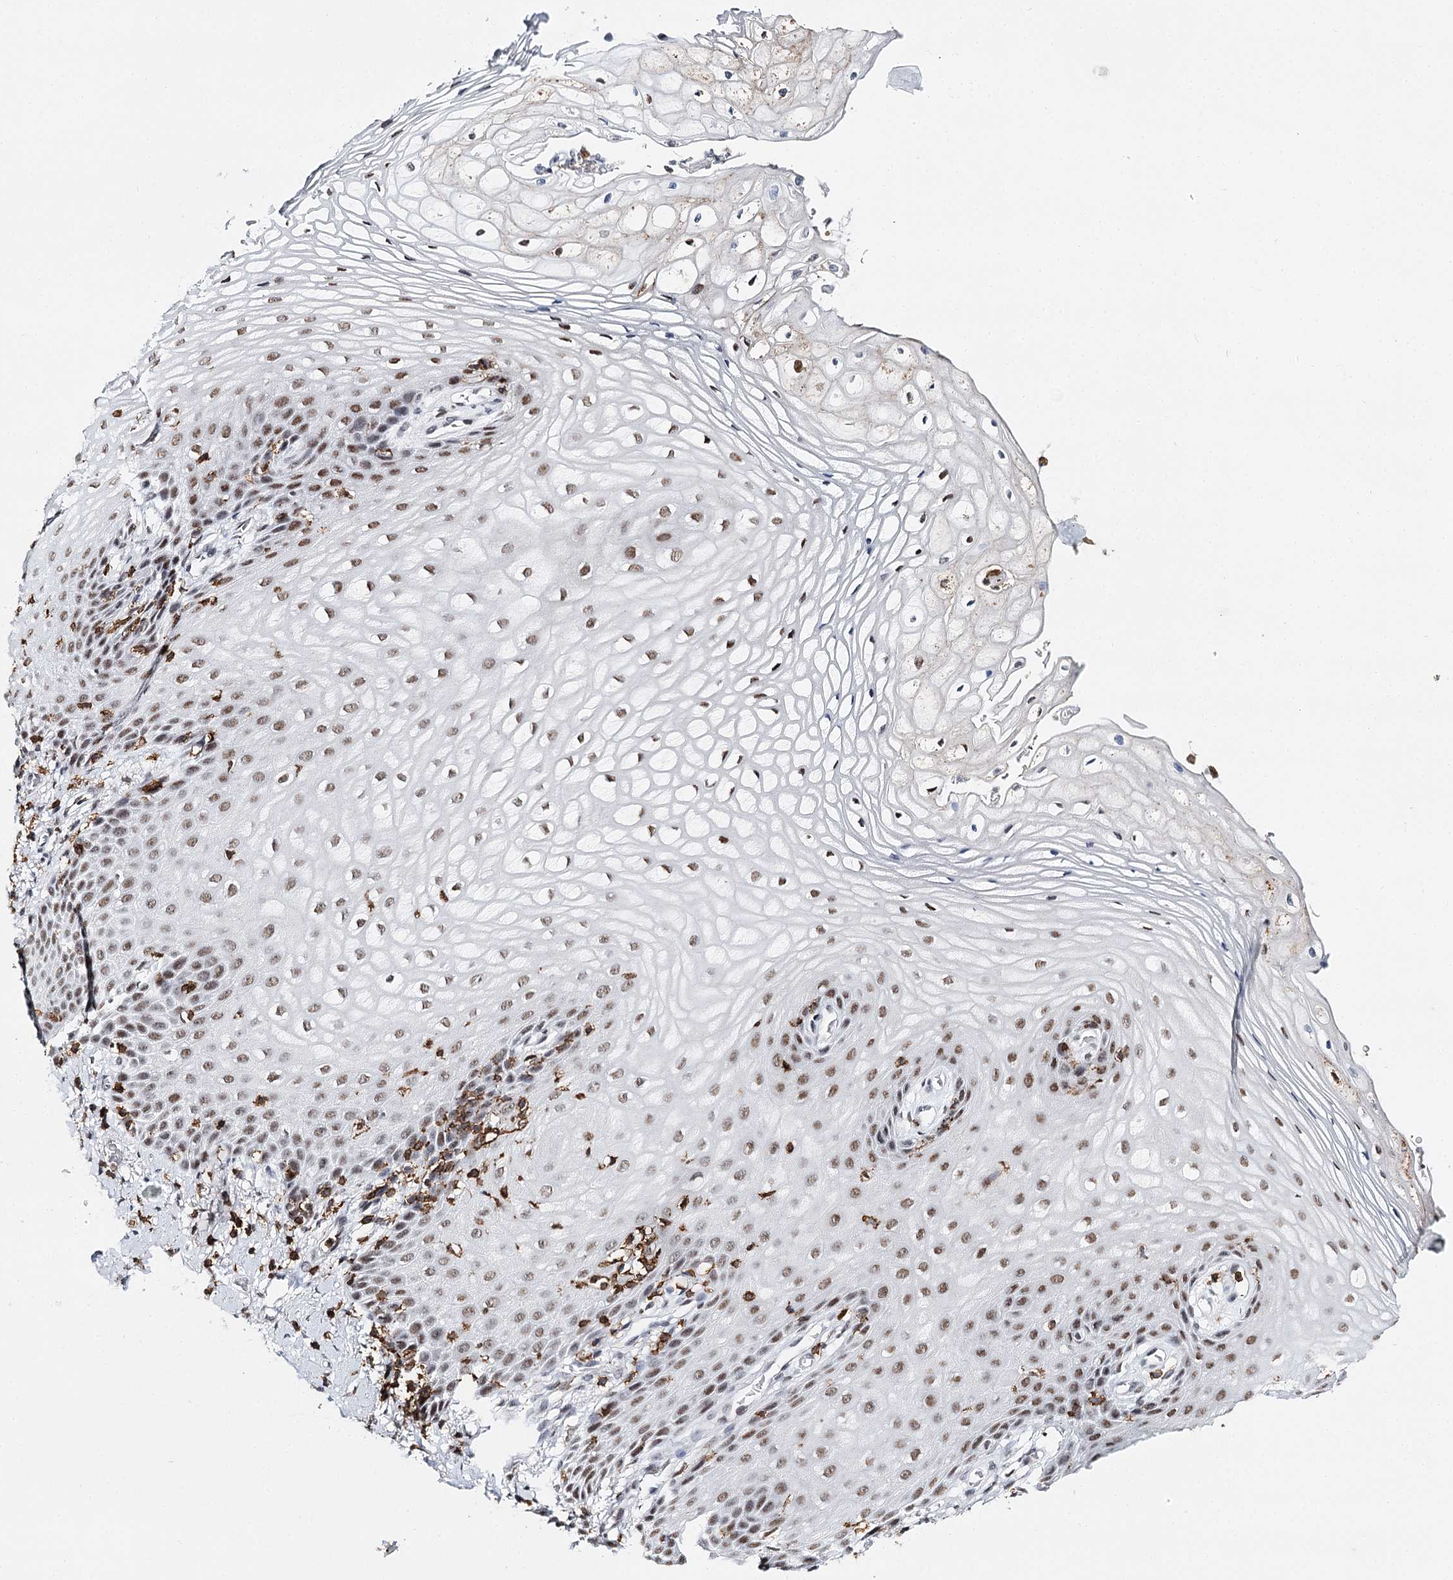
{"staining": {"intensity": "weak", "quantity": "25%-75%", "location": "nuclear"}, "tissue": "vagina", "cell_type": "Squamous epithelial cells", "image_type": "normal", "snomed": [{"axis": "morphology", "description": "Normal tissue, NOS"}, {"axis": "topography", "description": "Vagina"}], "caption": "Immunohistochemical staining of unremarkable human vagina exhibits weak nuclear protein expression in about 25%-75% of squamous epithelial cells.", "gene": "BARD1", "patient": {"sex": "female", "age": 60}}